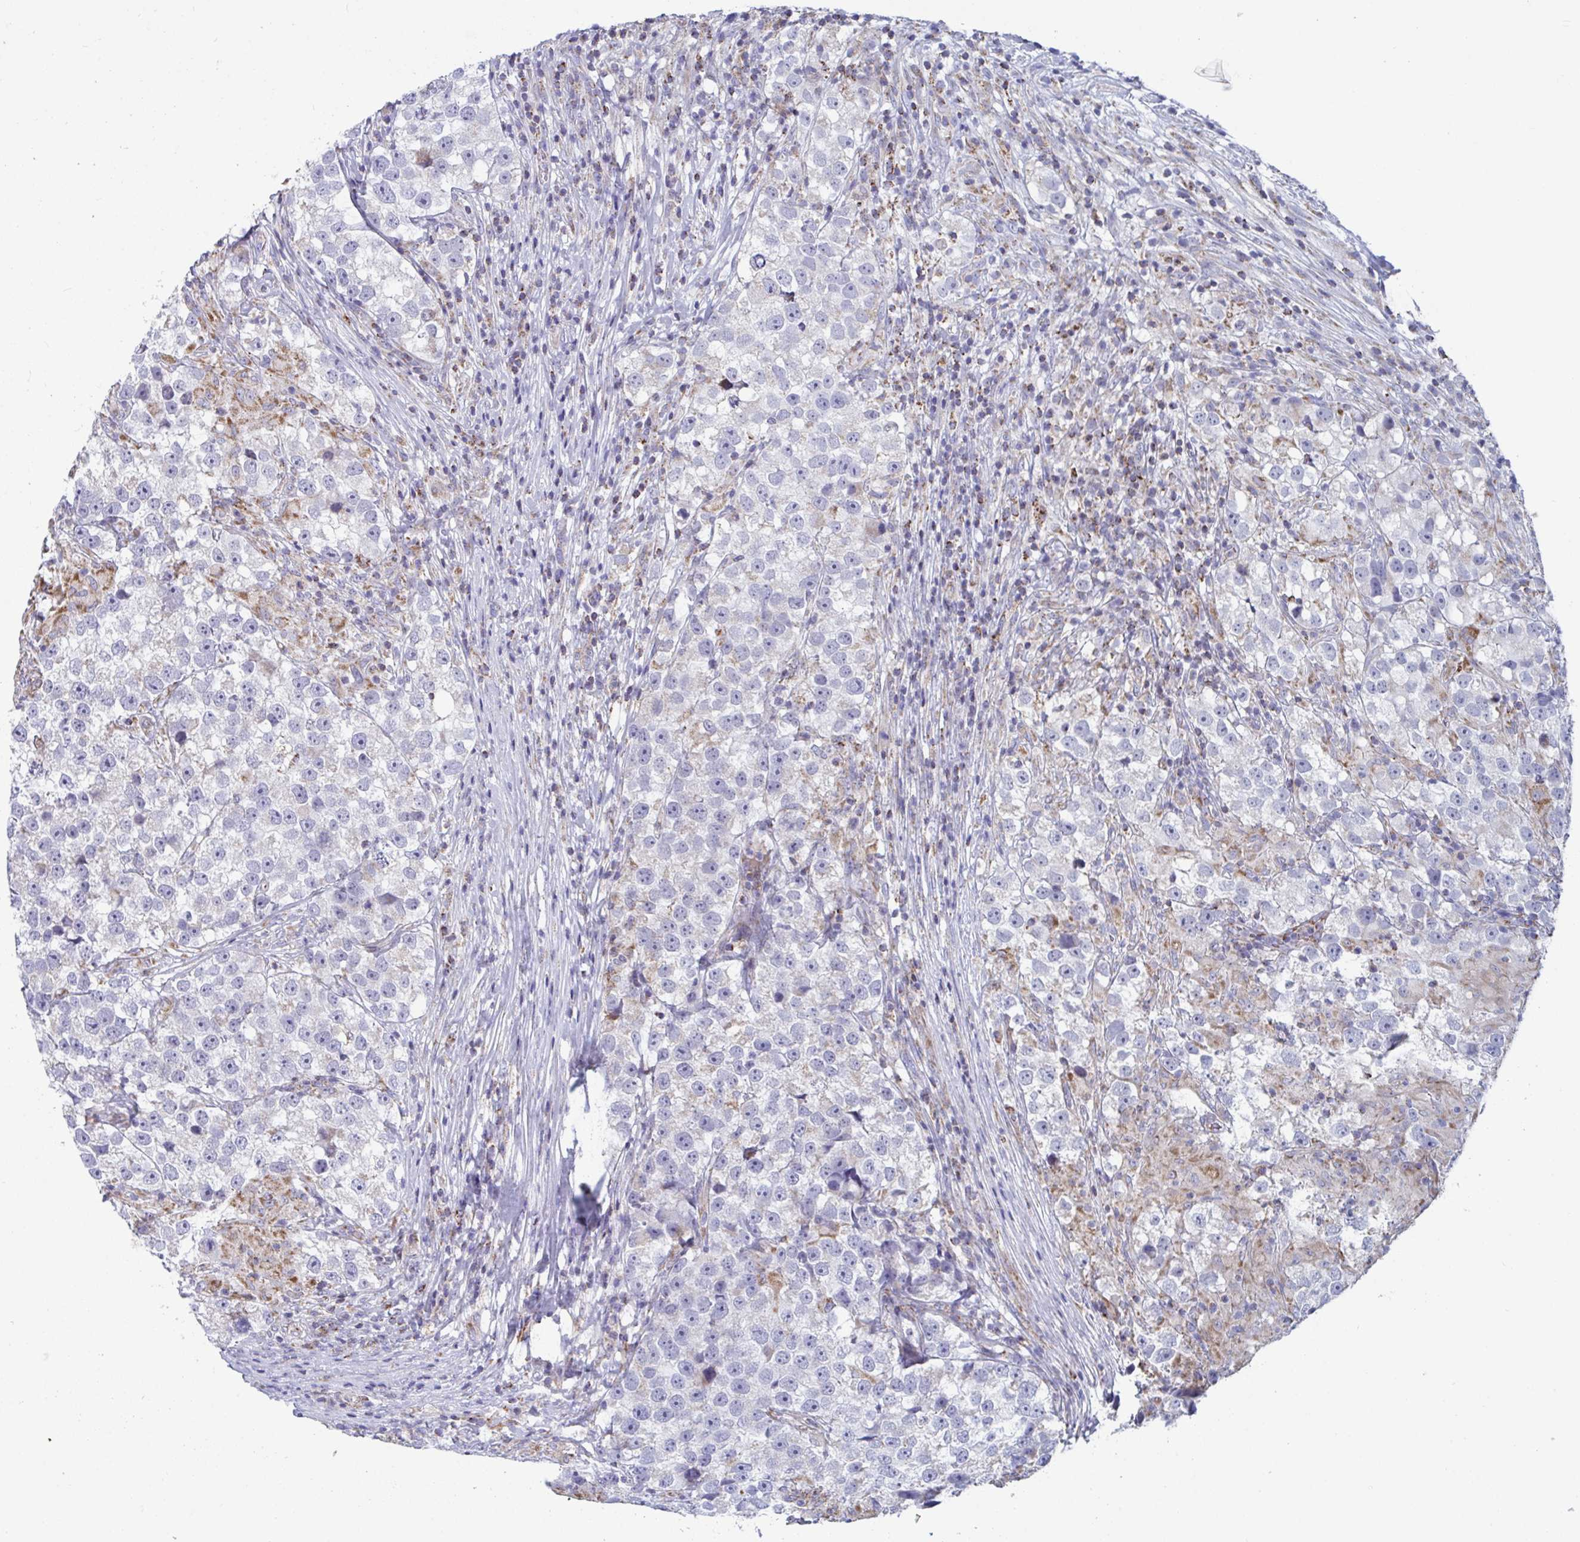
{"staining": {"intensity": "negative", "quantity": "none", "location": "none"}, "tissue": "testis cancer", "cell_type": "Tumor cells", "image_type": "cancer", "snomed": [{"axis": "morphology", "description": "Seminoma, NOS"}, {"axis": "topography", "description": "Testis"}], "caption": "A high-resolution histopathology image shows immunohistochemistry (IHC) staining of seminoma (testis), which exhibits no significant expression in tumor cells.", "gene": "BCAT2", "patient": {"sex": "male", "age": 46}}